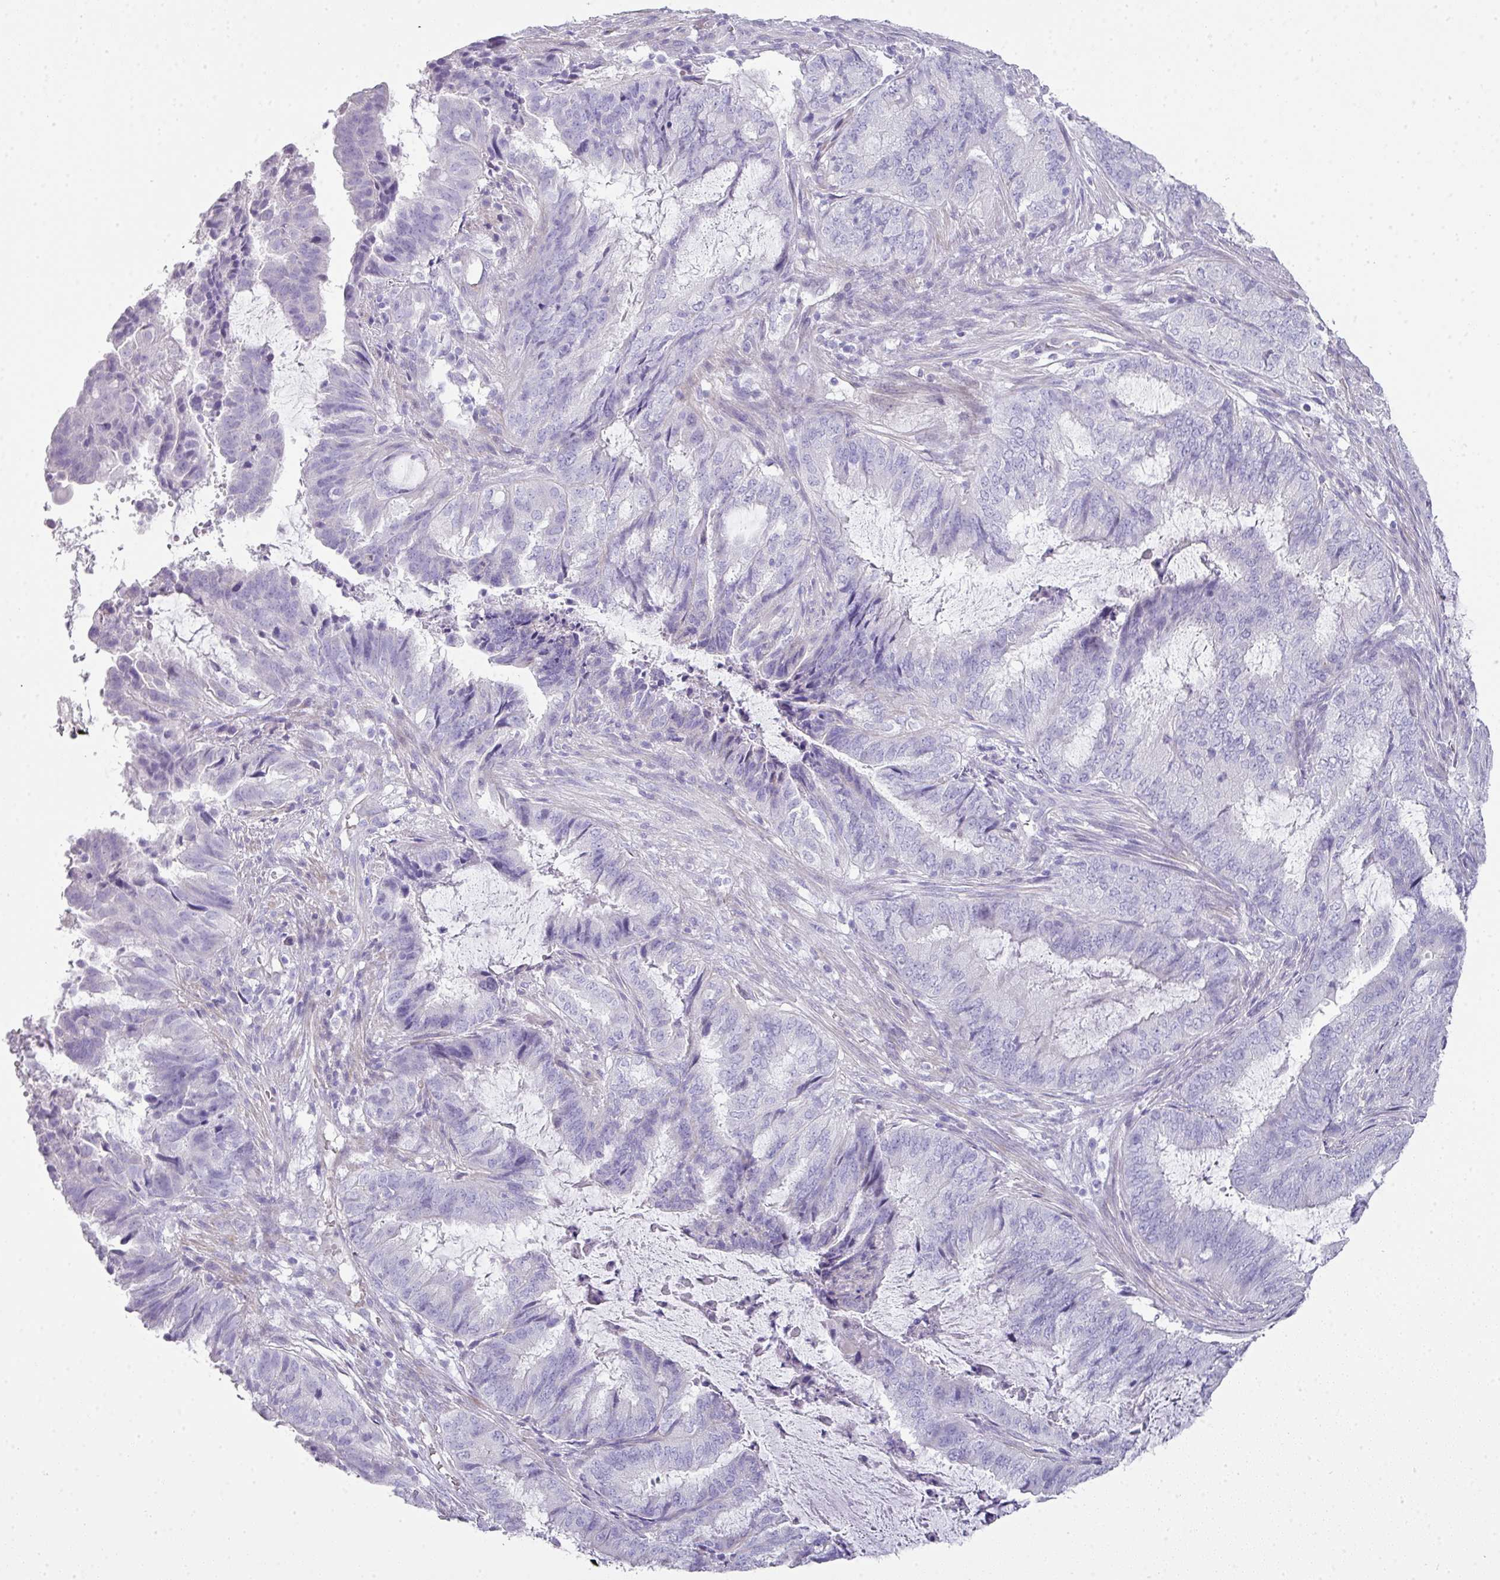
{"staining": {"intensity": "negative", "quantity": "none", "location": "none"}, "tissue": "endometrial cancer", "cell_type": "Tumor cells", "image_type": "cancer", "snomed": [{"axis": "morphology", "description": "Adenocarcinoma, NOS"}, {"axis": "topography", "description": "Endometrium"}], "caption": "IHC photomicrograph of neoplastic tissue: human adenocarcinoma (endometrial) stained with DAB reveals no significant protein expression in tumor cells.", "gene": "GLI4", "patient": {"sex": "female", "age": 51}}